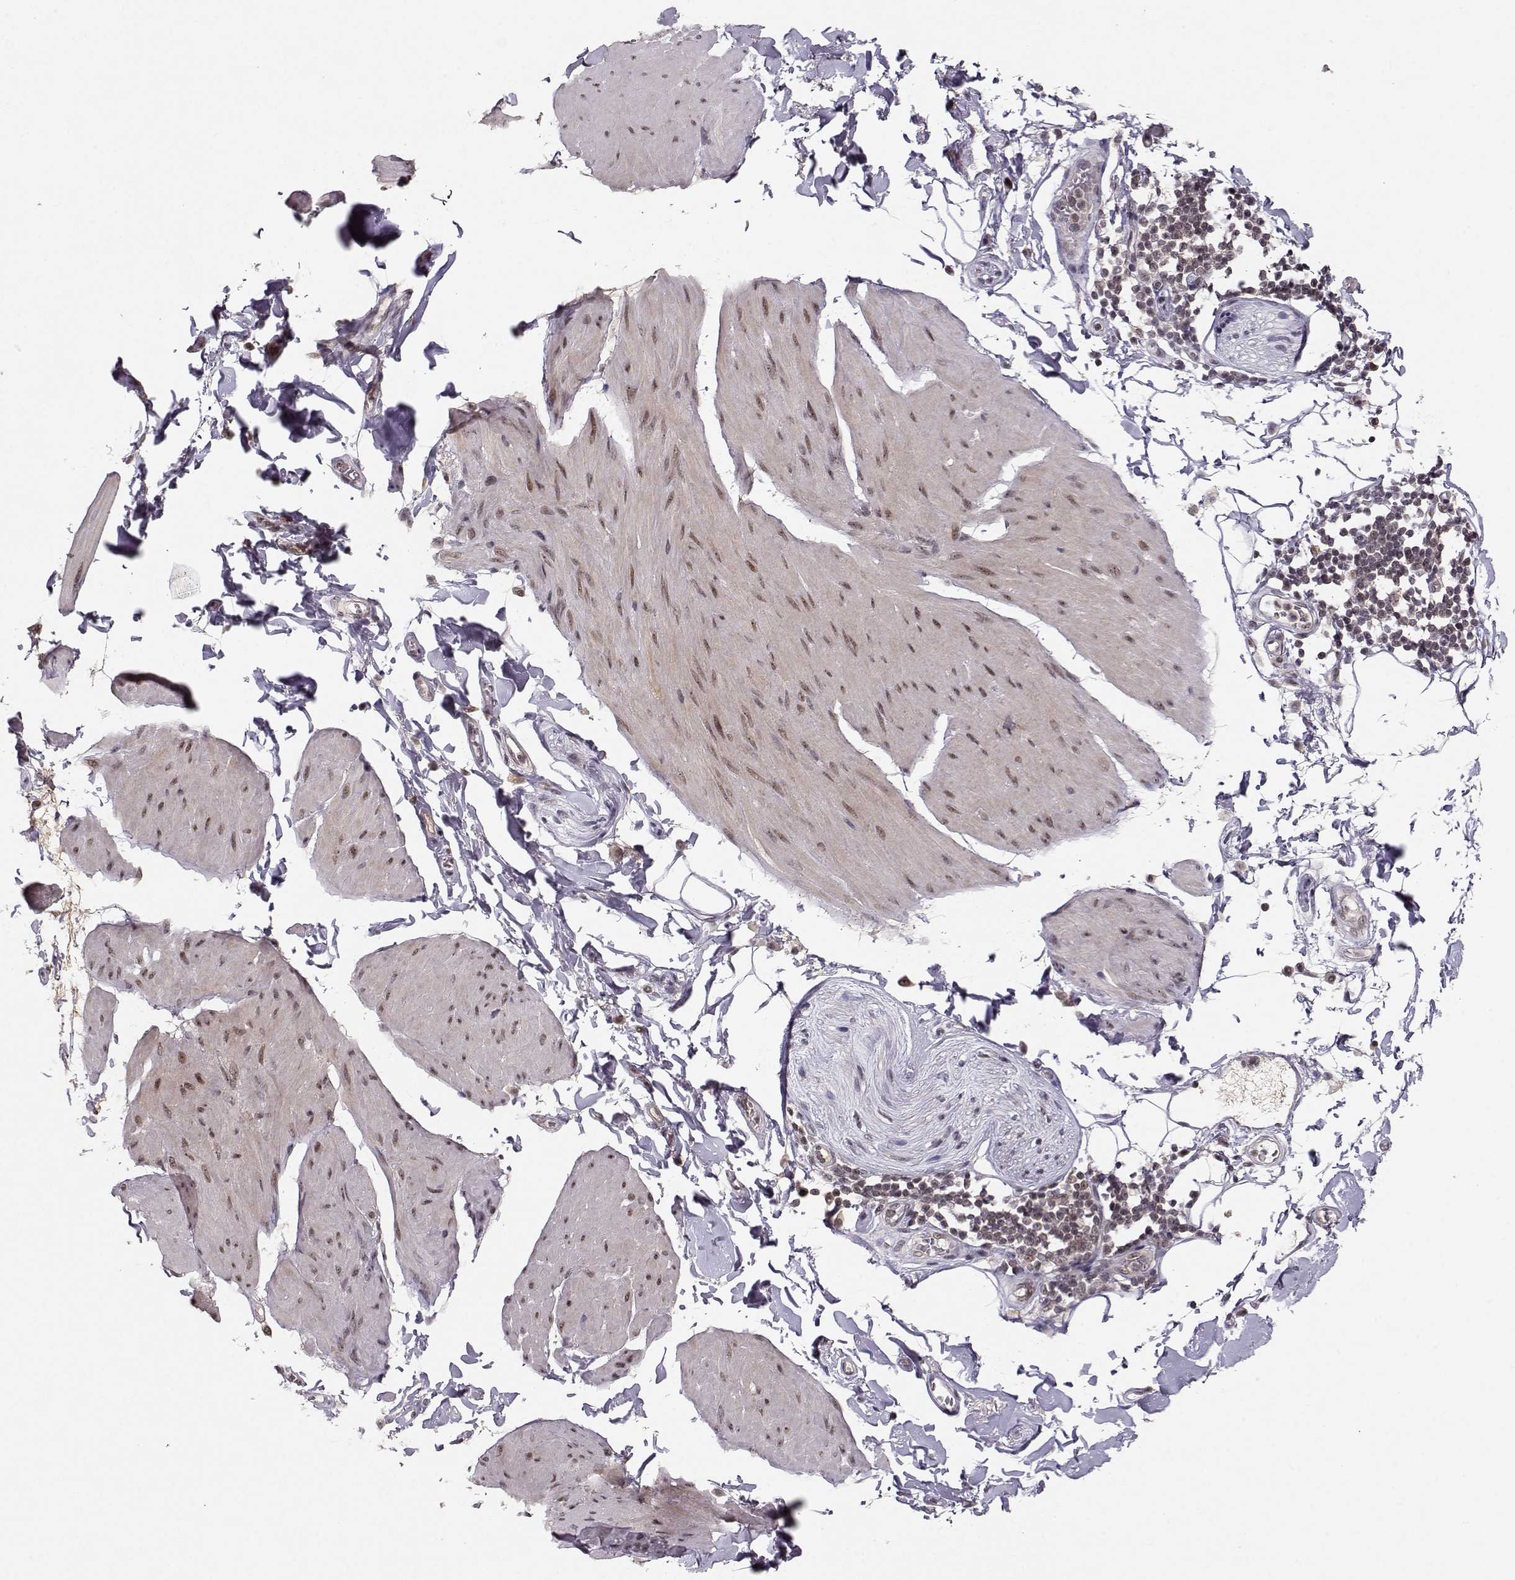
{"staining": {"intensity": "weak", "quantity": "25%-75%", "location": "nuclear"}, "tissue": "smooth muscle", "cell_type": "Smooth muscle cells", "image_type": "normal", "snomed": [{"axis": "morphology", "description": "Normal tissue, NOS"}, {"axis": "topography", "description": "Adipose tissue"}, {"axis": "topography", "description": "Smooth muscle"}, {"axis": "topography", "description": "Peripheral nerve tissue"}], "caption": "High-power microscopy captured an immunohistochemistry (IHC) photomicrograph of benign smooth muscle, revealing weak nuclear positivity in about 25%-75% of smooth muscle cells. The protein is shown in brown color, while the nuclei are stained blue.", "gene": "CSNK2A1", "patient": {"sex": "male", "age": 83}}